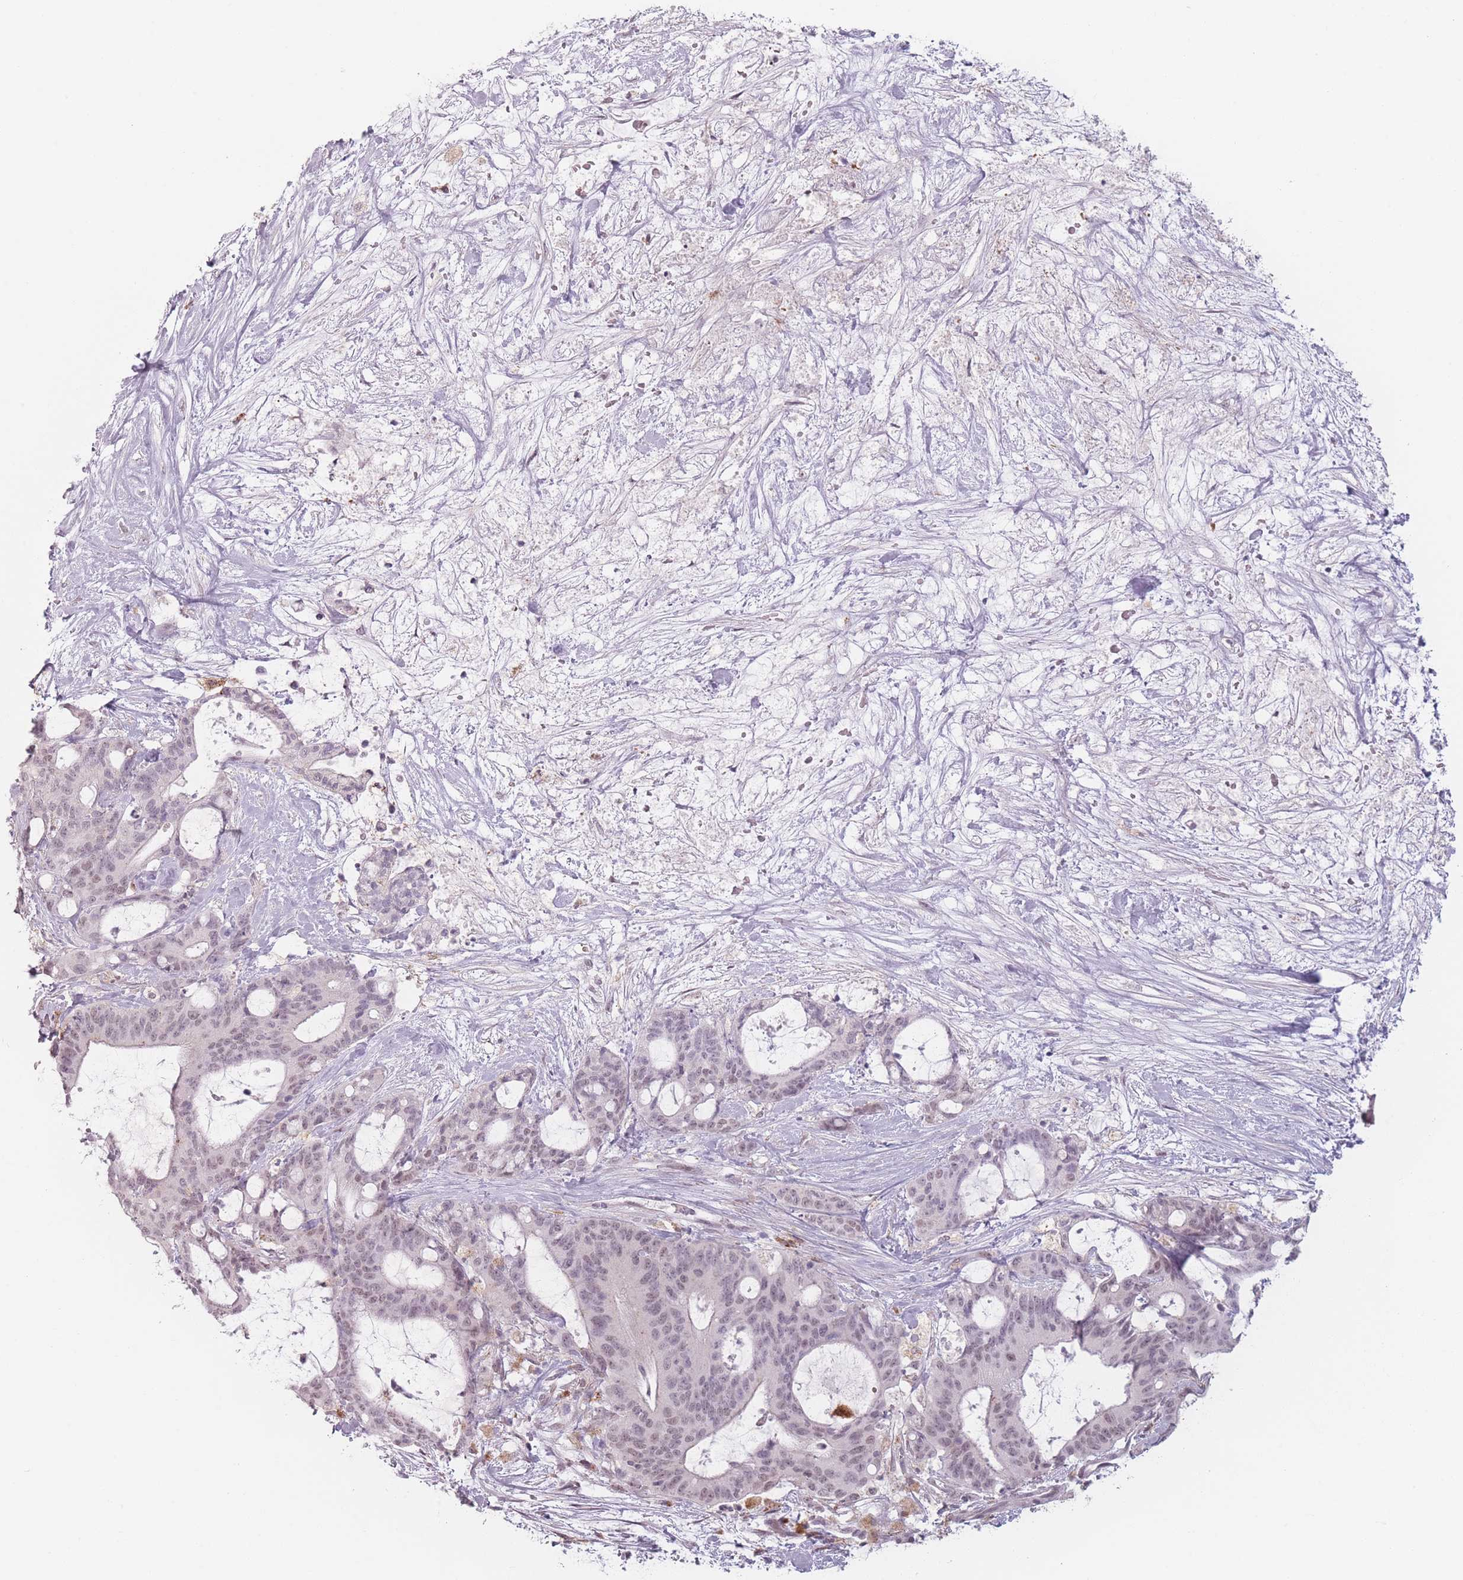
{"staining": {"intensity": "weak", "quantity": "<25%", "location": "nuclear"}, "tissue": "liver cancer", "cell_type": "Tumor cells", "image_type": "cancer", "snomed": [{"axis": "morphology", "description": "Normal tissue, NOS"}, {"axis": "morphology", "description": "Cholangiocarcinoma"}, {"axis": "topography", "description": "Liver"}, {"axis": "topography", "description": "Peripheral nerve tissue"}], "caption": "This is an immunohistochemistry photomicrograph of cholangiocarcinoma (liver). There is no positivity in tumor cells.", "gene": "OR10C1", "patient": {"sex": "female", "age": 73}}